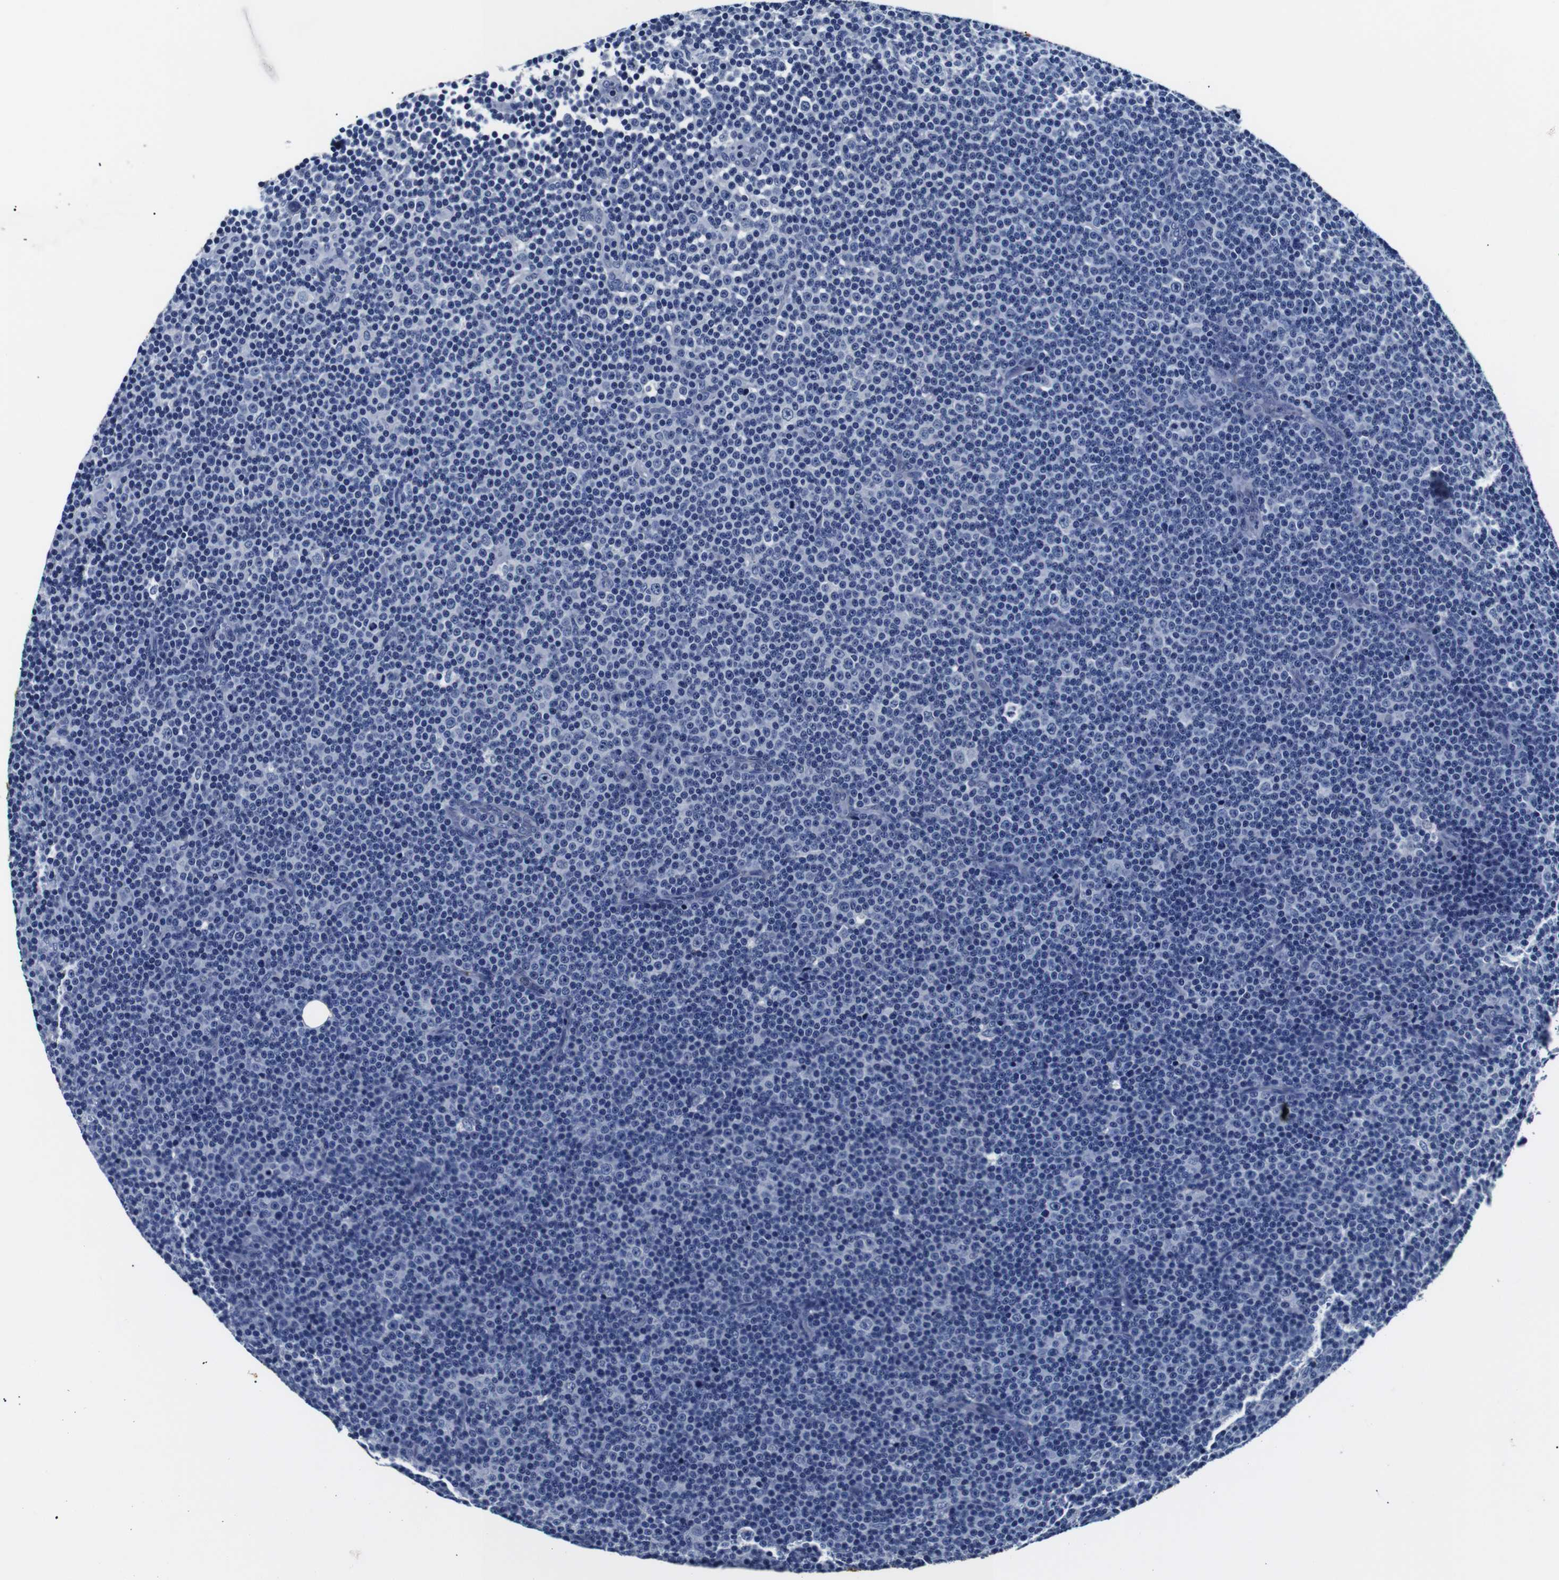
{"staining": {"intensity": "negative", "quantity": "none", "location": "none"}, "tissue": "lymphoma", "cell_type": "Tumor cells", "image_type": "cancer", "snomed": [{"axis": "morphology", "description": "Malignant lymphoma, non-Hodgkin's type, Low grade"}, {"axis": "topography", "description": "Lymph node"}], "caption": "Human lymphoma stained for a protein using IHC exhibits no expression in tumor cells.", "gene": "GAP43", "patient": {"sex": "female", "age": 67}}